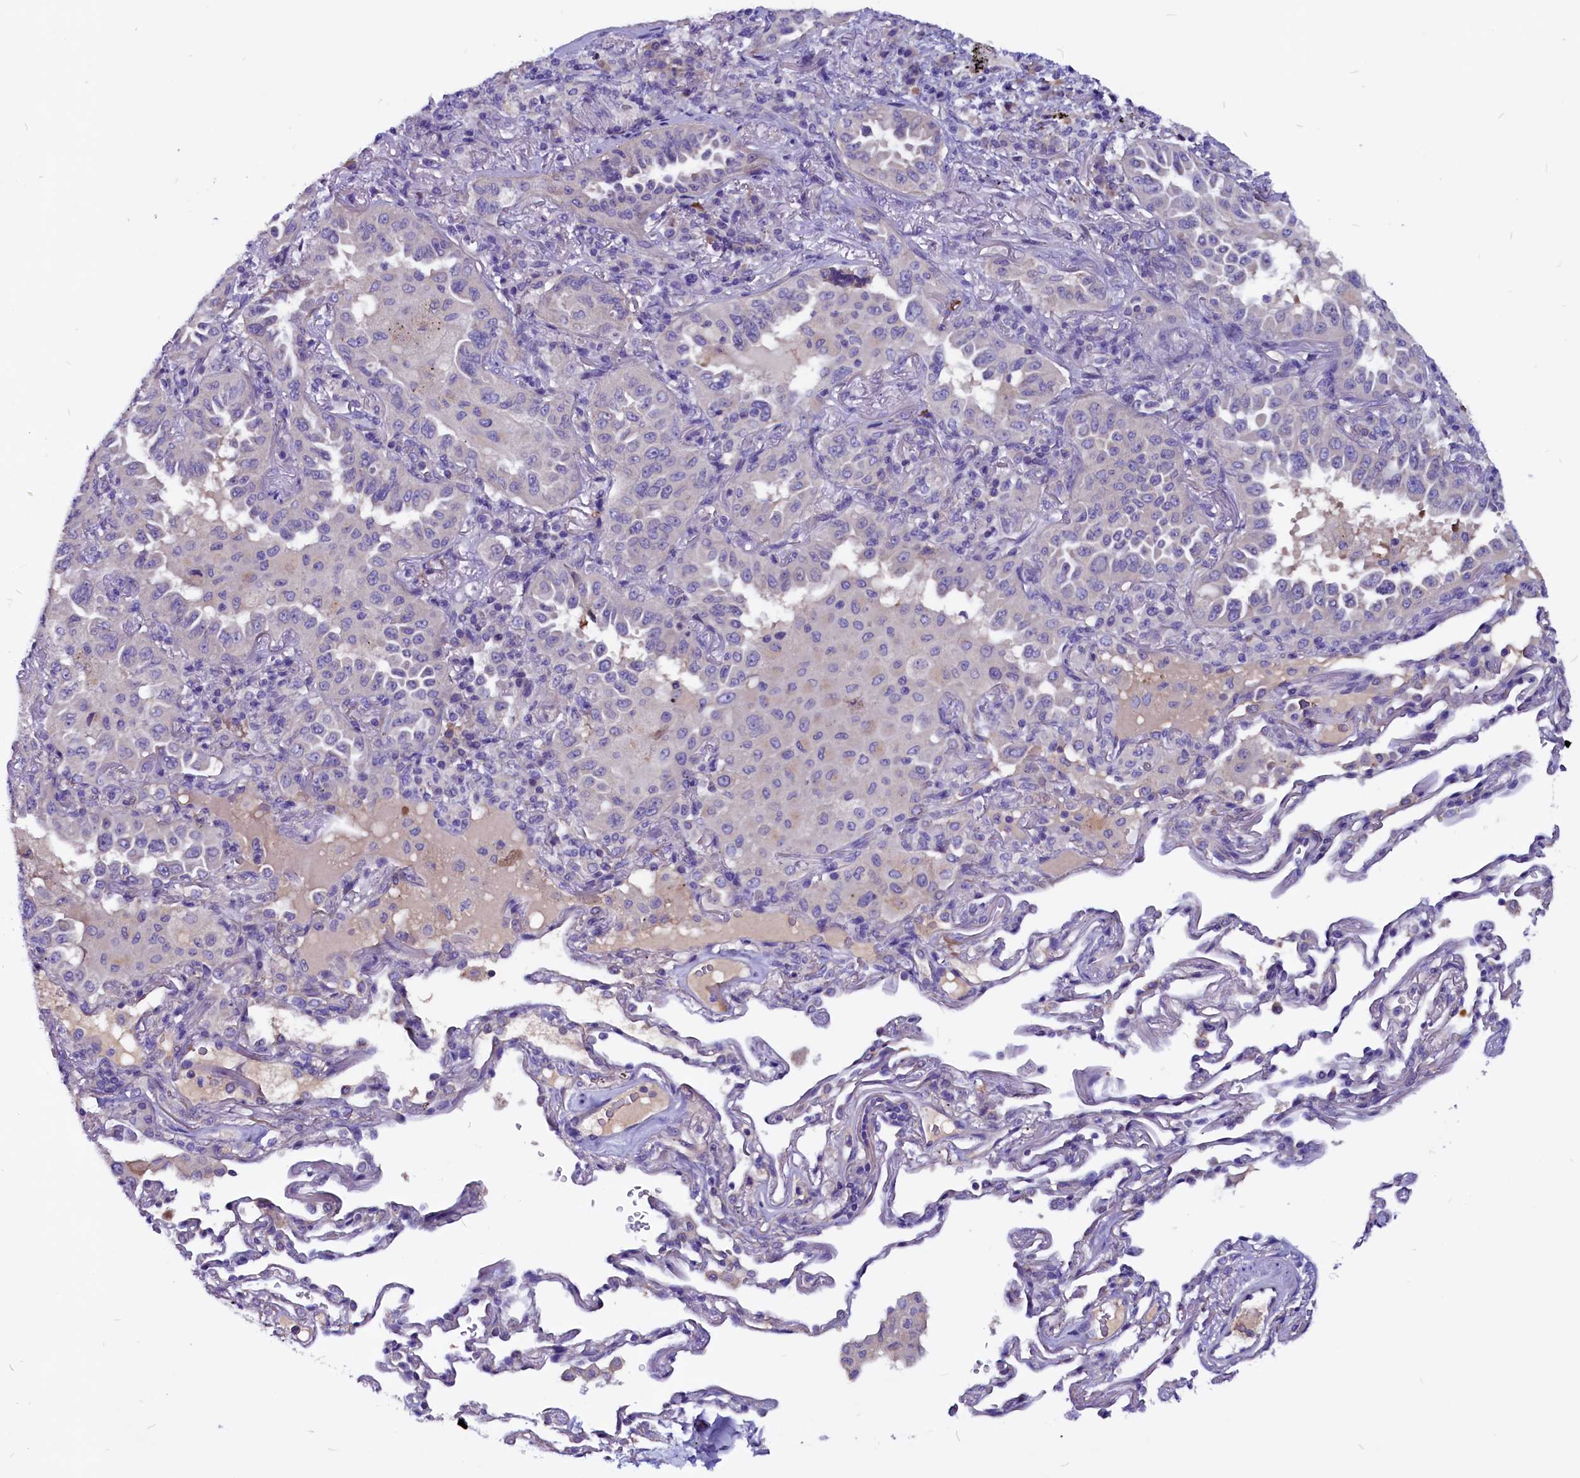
{"staining": {"intensity": "negative", "quantity": "none", "location": "none"}, "tissue": "lung cancer", "cell_type": "Tumor cells", "image_type": "cancer", "snomed": [{"axis": "morphology", "description": "Adenocarcinoma, NOS"}, {"axis": "topography", "description": "Lung"}], "caption": "High power microscopy micrograph of an immunohistochemistry histopathology image of lung adenocarcinoma, revealing no significant staining in tumor cells.", "gene": "CCBE1", "patient": {"sex": "female", "age": 69}}